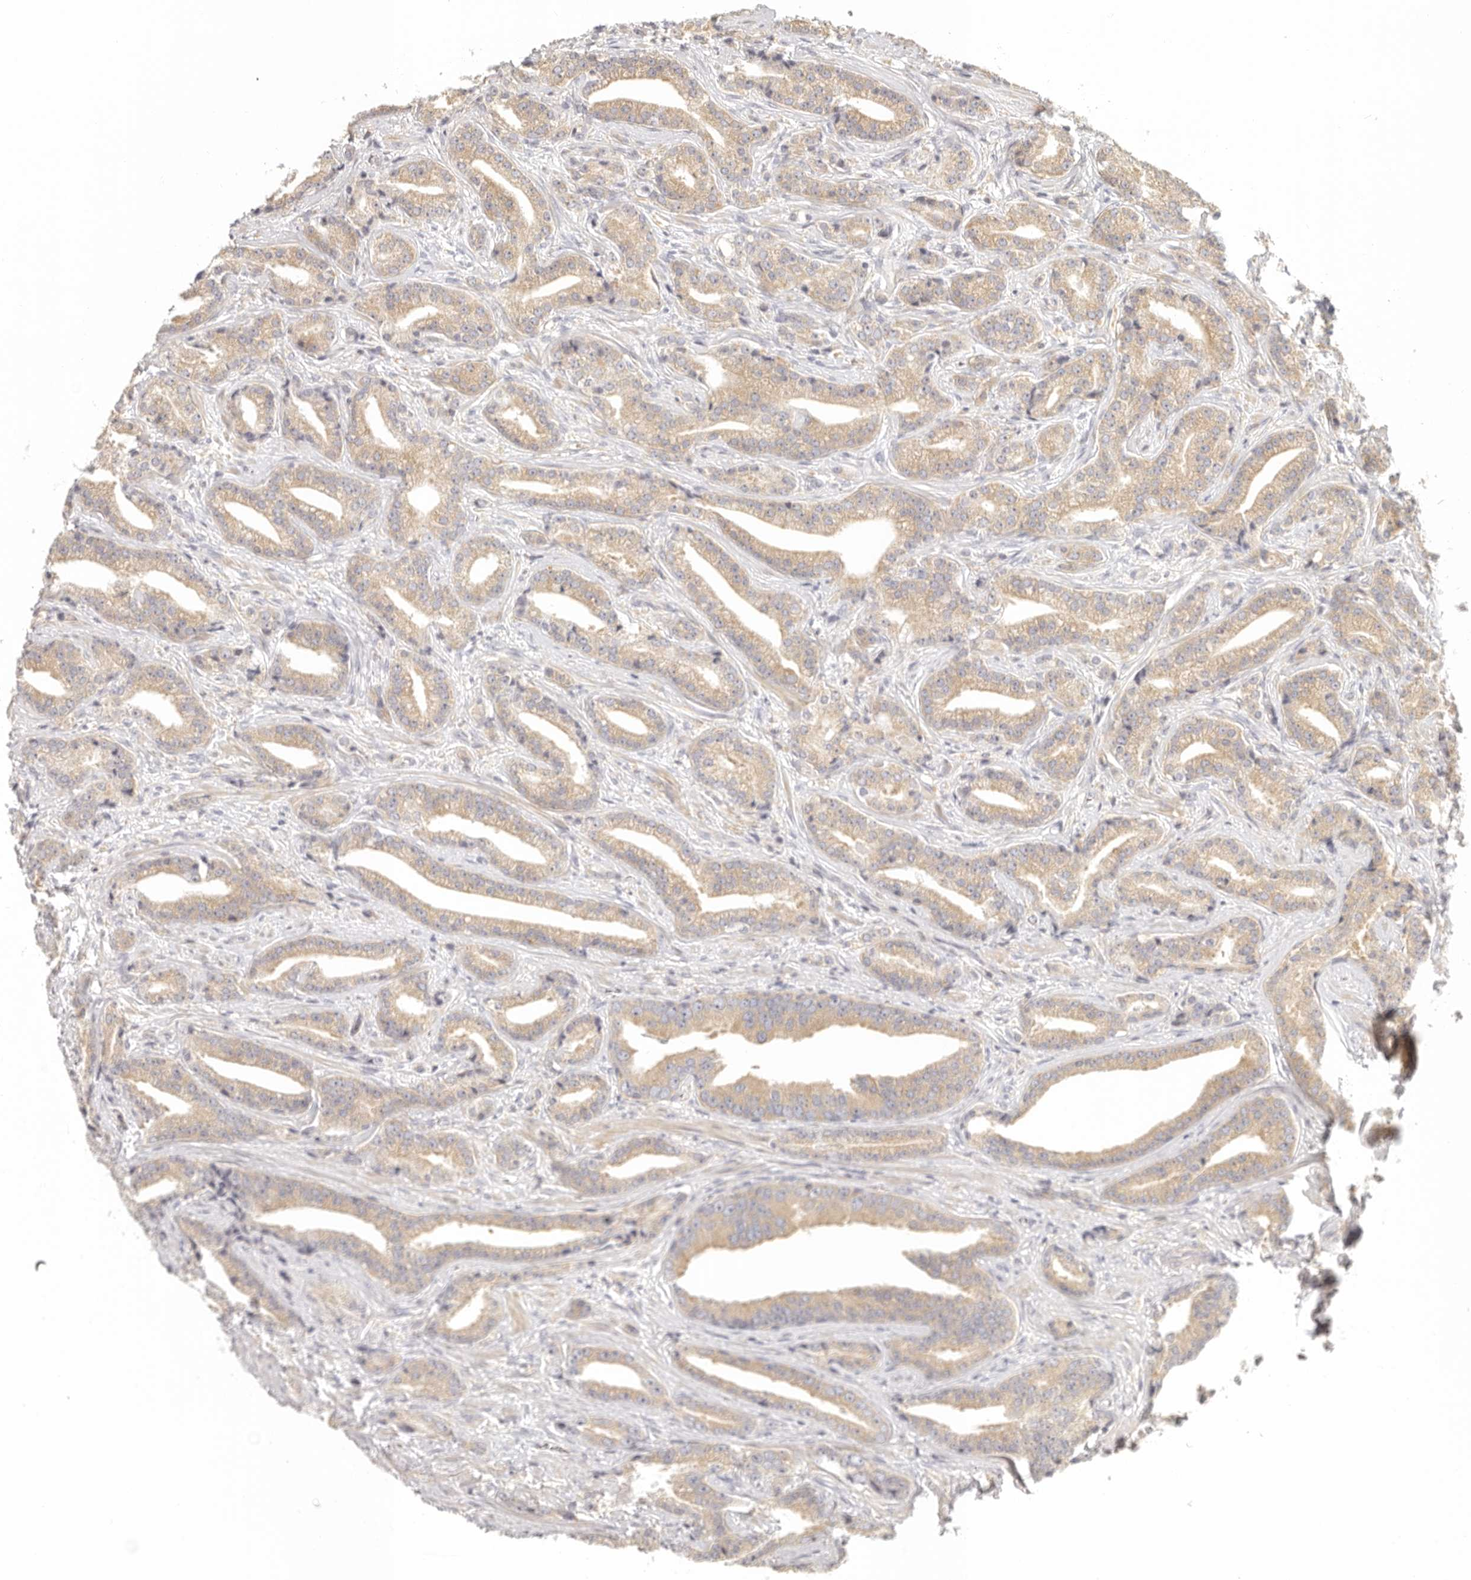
{"staining": {"intensity": "weak", "quantity": ">75%", "location": "cytoplasmic/membranous"}, "tissue": "prostate cancer", "cell_type": "Tumor cells", "image_type": "cancer", "snomed": [{"axis": "morphology", "description": "Adenocarcinoma, Low grade"}, {"axis": "topography", "description": "Prostate"}], "caption": "The photomicrograph displays staining of low-grade adenocarcinoma (prostate), revealing weak cytoplasmic/membranous protein positivity (brown color) within tumor cells. Ihc stains the protein of interest in brown and the nuclei are stained blue.", "gene": "ANXA9", "patient": {"sex": "male", "age": 67}}